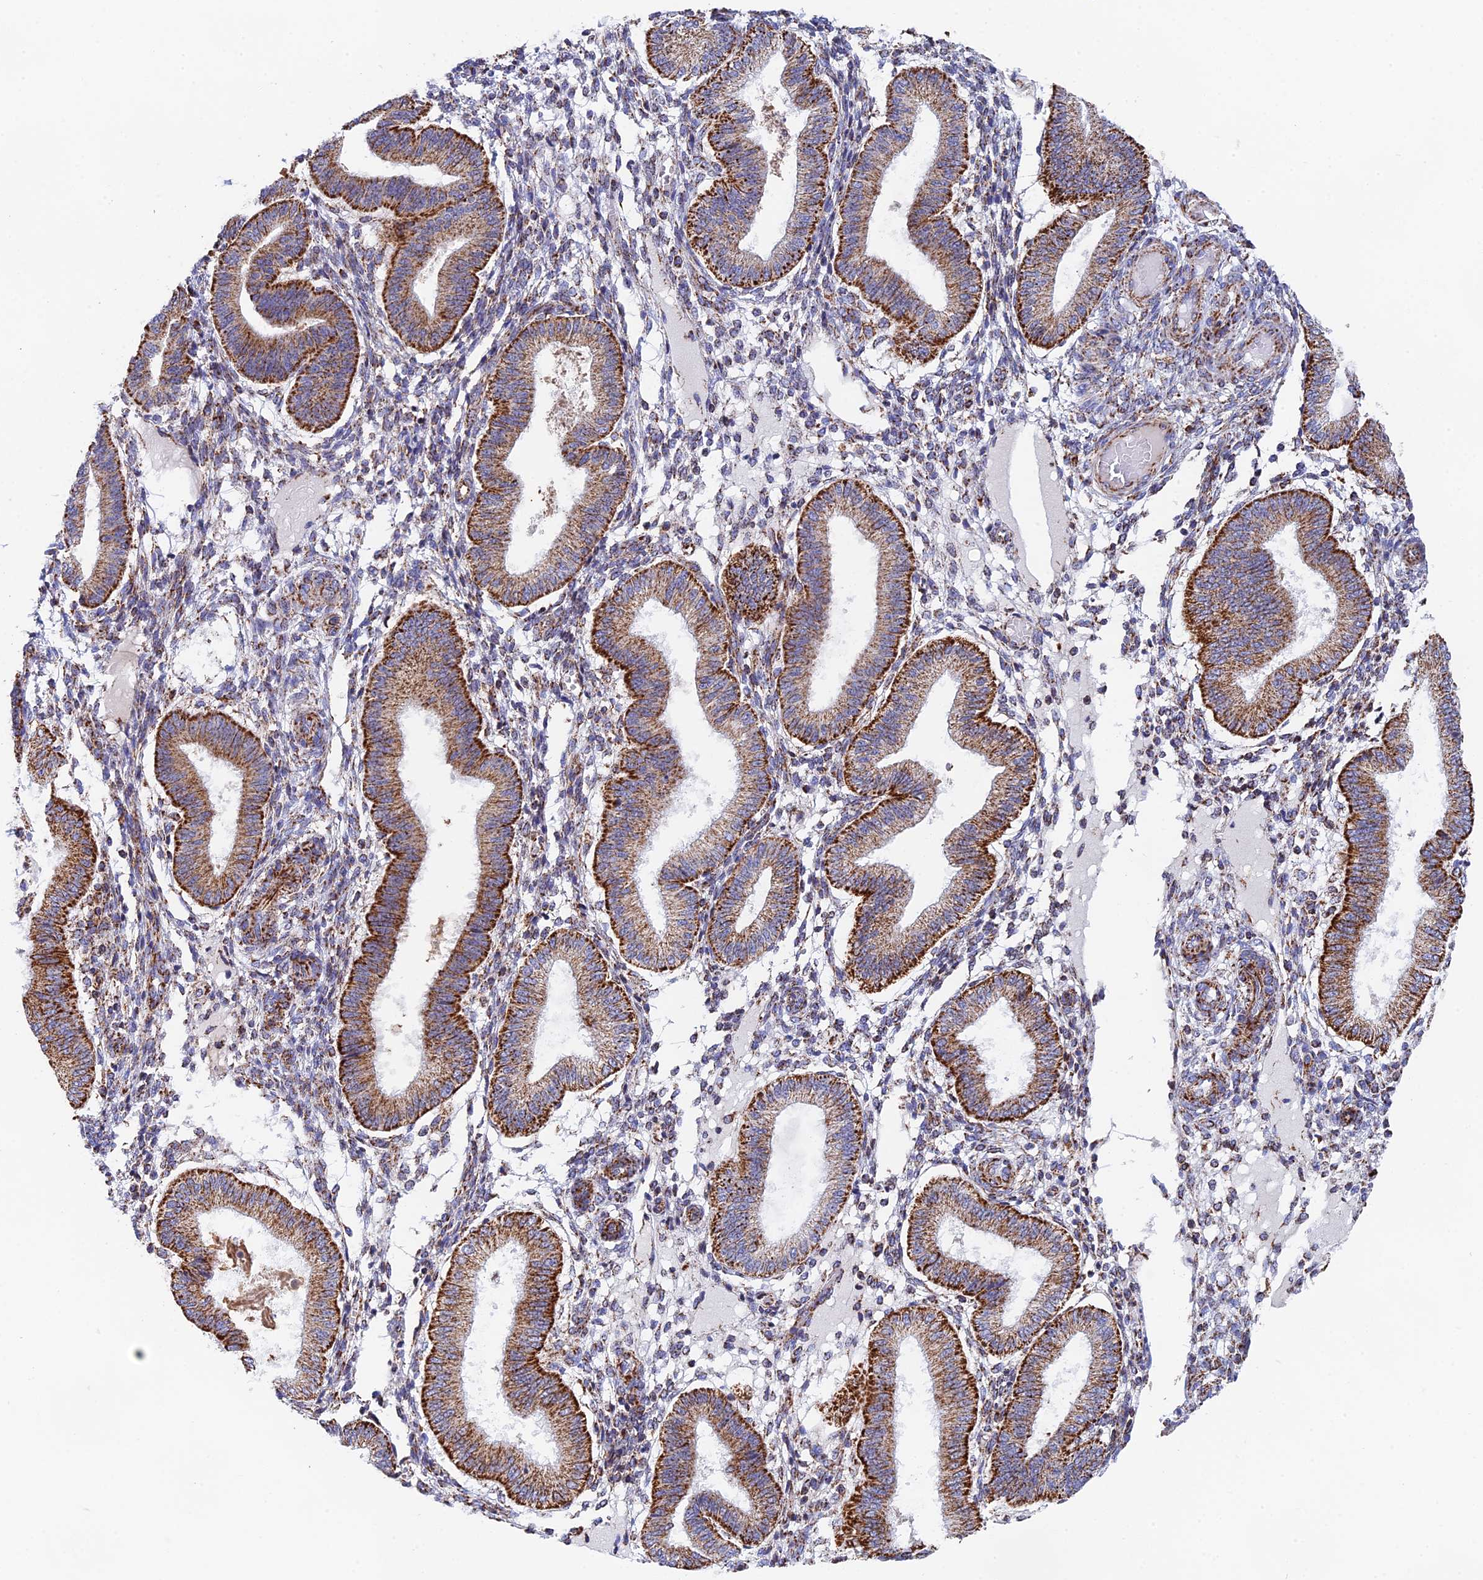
{"staining": {"intensity": "moderate", "quantity": "25%-75%", "location": "cytoplasmic/membranous"}, "tissue": "endometrium", "cell_type": "Cells in endometrial stroma", "image_type": "normal", "snomed": [{"axis": "morphology", "description": "Normal tissue, NOS"}, {"axis": "topography", "description": "Endometrium"}], "caption": "A brown stain highlights moderate cytoplasmic/membranous staining of a protein in cells in endometrial stroma of unremarkable human endometrium. Ihc stains the protein of interest in brown and the nuclei are stained blue.", "gene": "NDUFA5", "patient": {"sex": "female", "age": 39}}